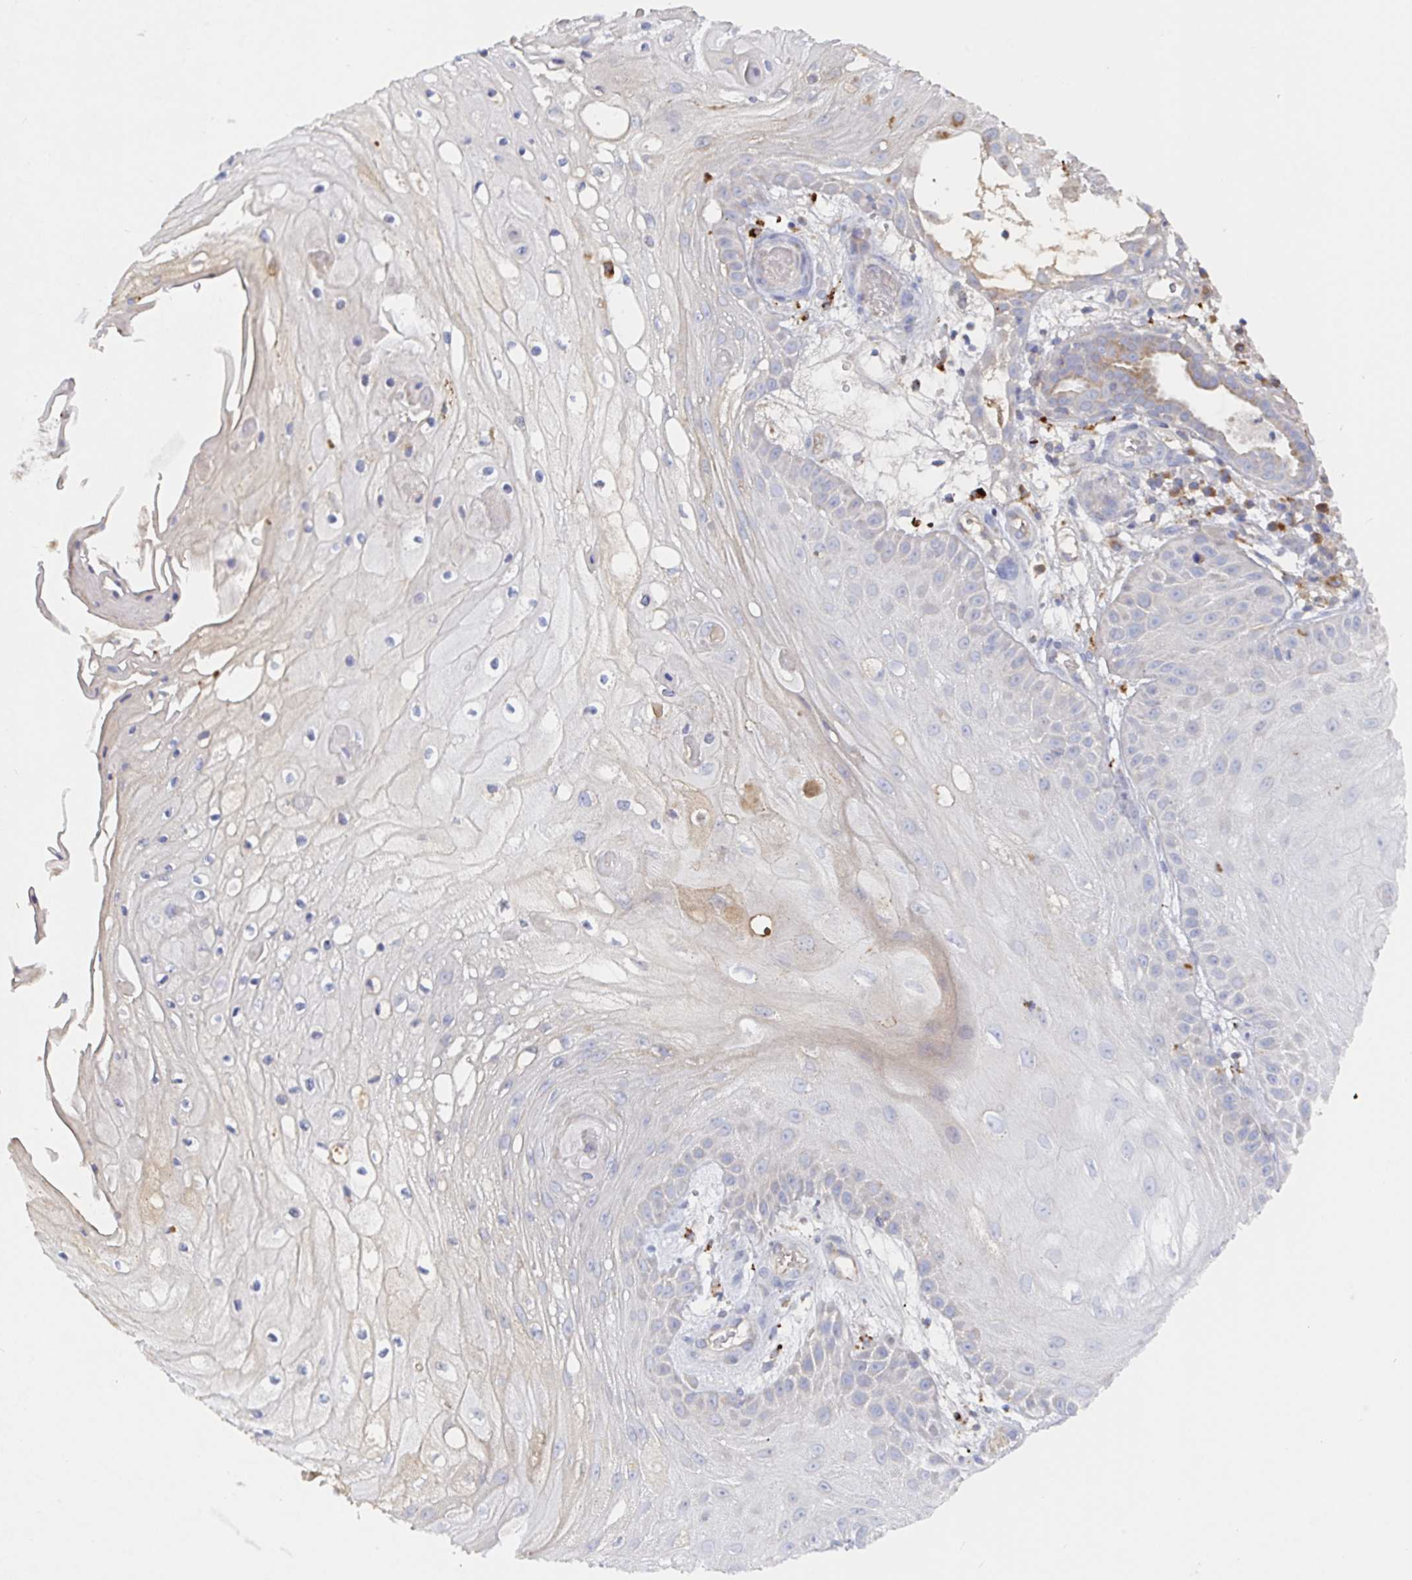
{"staining": {"intensity": "negative", "quantity": "none", "location": "none"}, "tissue": "skin cancer", "cell_type": "Tumor cells", "image_type": "cancer", "snomed": [{"axis": "morphology", "description": "Squamous cell carcinoma, NOS"}, {"axis": "topography", "description": "Skin"}], "caption": "The photomicrograph exhibits no staining of tumor cells in skin squamous cell carcinoma.", "gene": "IRAK2", "patient": {"sex": "male", "age": 70}}